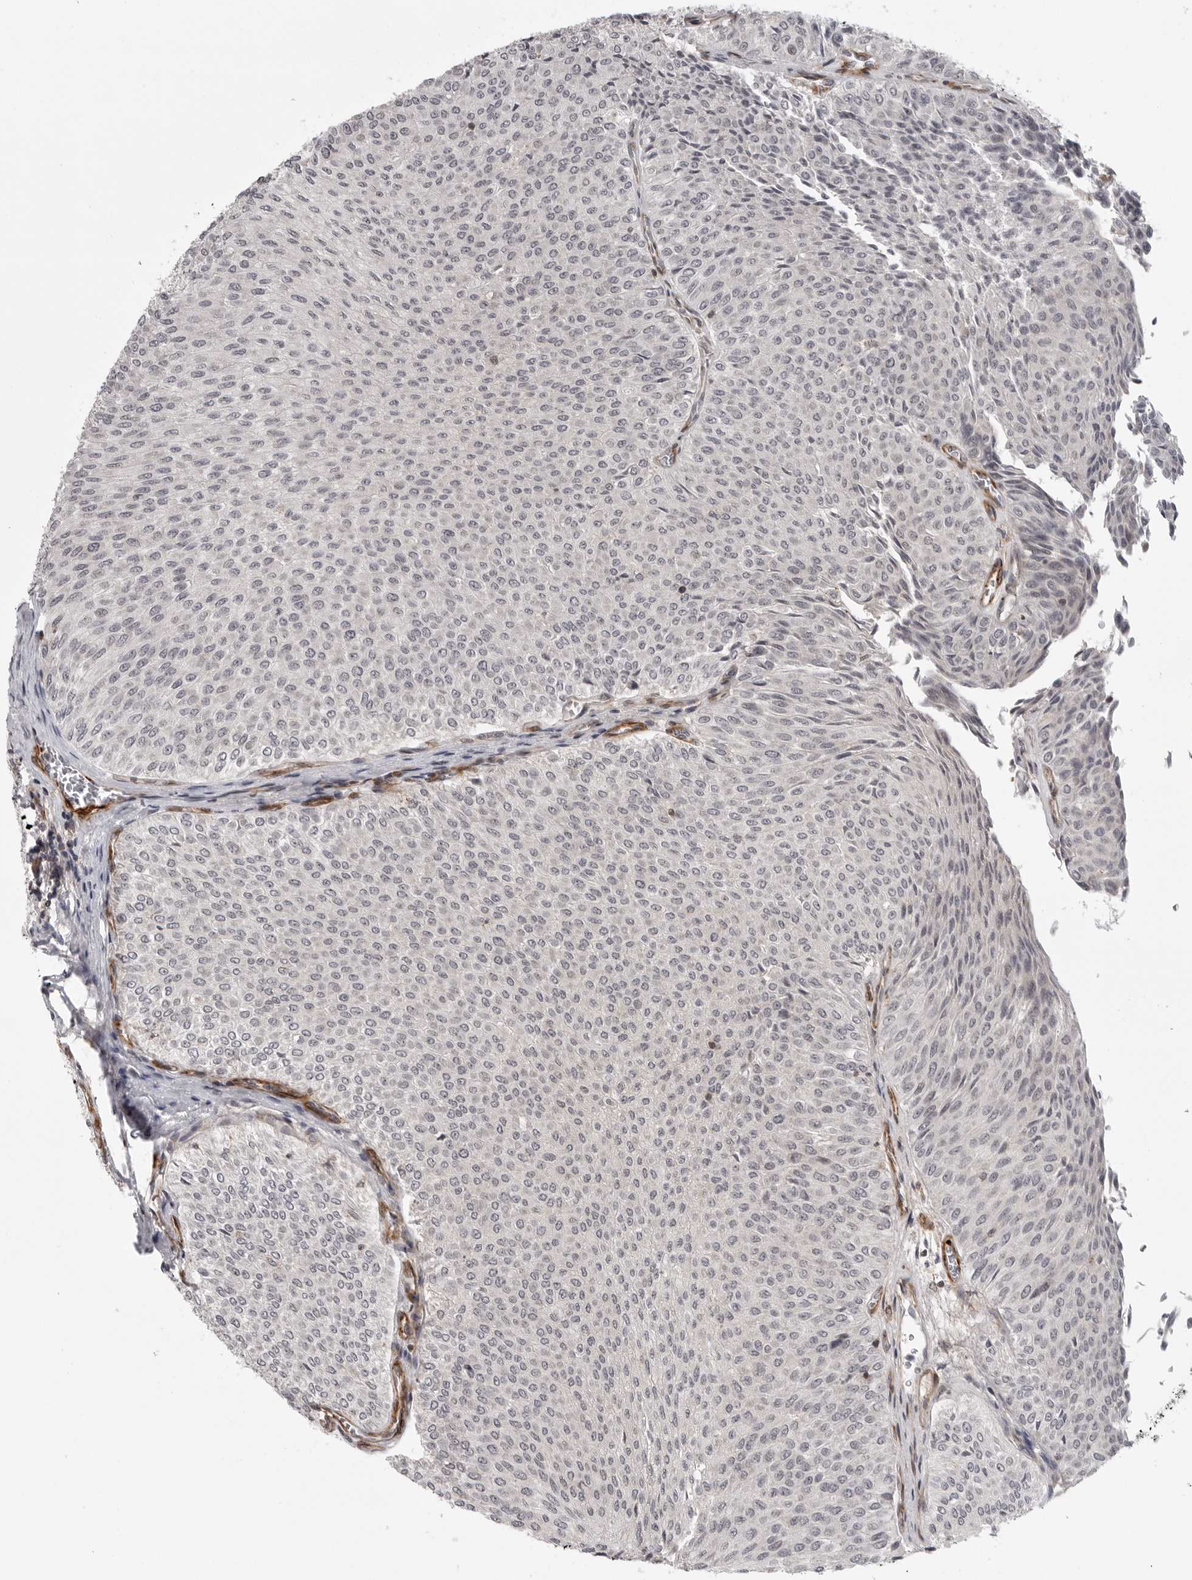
{"staining": {"intensity": "negative", "quantity": "none", "location": "none"}, "tissue": "urothelial cancer", "cell_type": "Tumor cells", "image_type": "cancer", "snomed": [{"axis": "morphology", "description": "Urothelial carcinoma, Low grade"}, {"axis": "topography", "description": "Urinary bladder"}], "caption": "There is no significant staining in tumor cells of urothelial cancer.", "gene": "TUT4", "patient": {"sex": "male", "age": 78}}